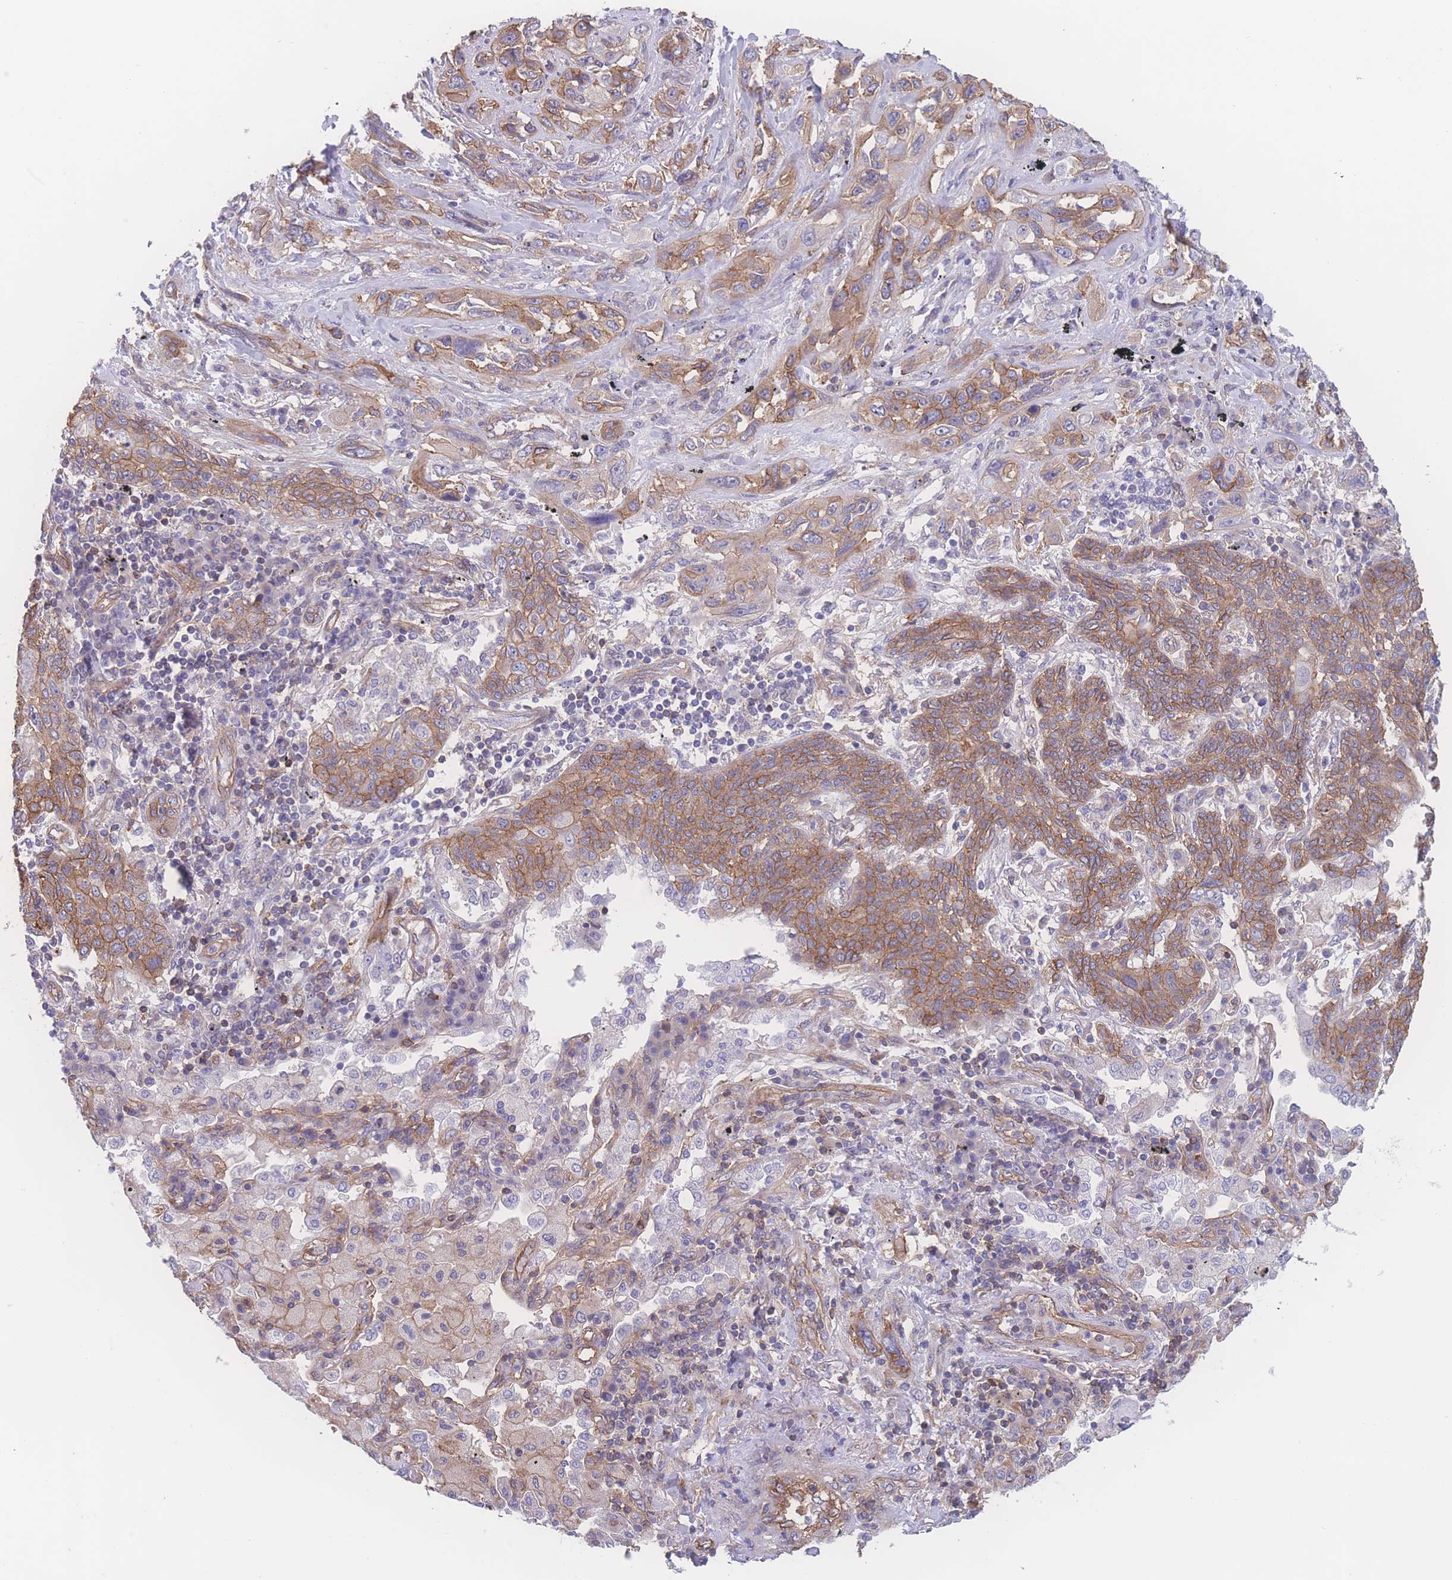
{"staining": {"intensity": "moderate", "quantity": ">75%", "location": "cytoplasmic/membranous"}, "tissue": "lung cancer", "cell_type": "Tumor cells", "image_type": "cancer", "snomed": [{"axis": "morphology", "description": "Squamous cell carcinoma, NOS"}, {"axis": "topography", "description": "Lung"}], "caption": "The image shows immunohistochemical staining of lung cancer. There is moderate cytoplasmic/membranous expression is seen in about >75% of tumor cells. The staining was performed using DAB, with brown indicating positive protein expression. Nuclei are stained blue with hematoxylin.", "gene": "CFAP97", "patient": {"sex": "female", "age": 70}}